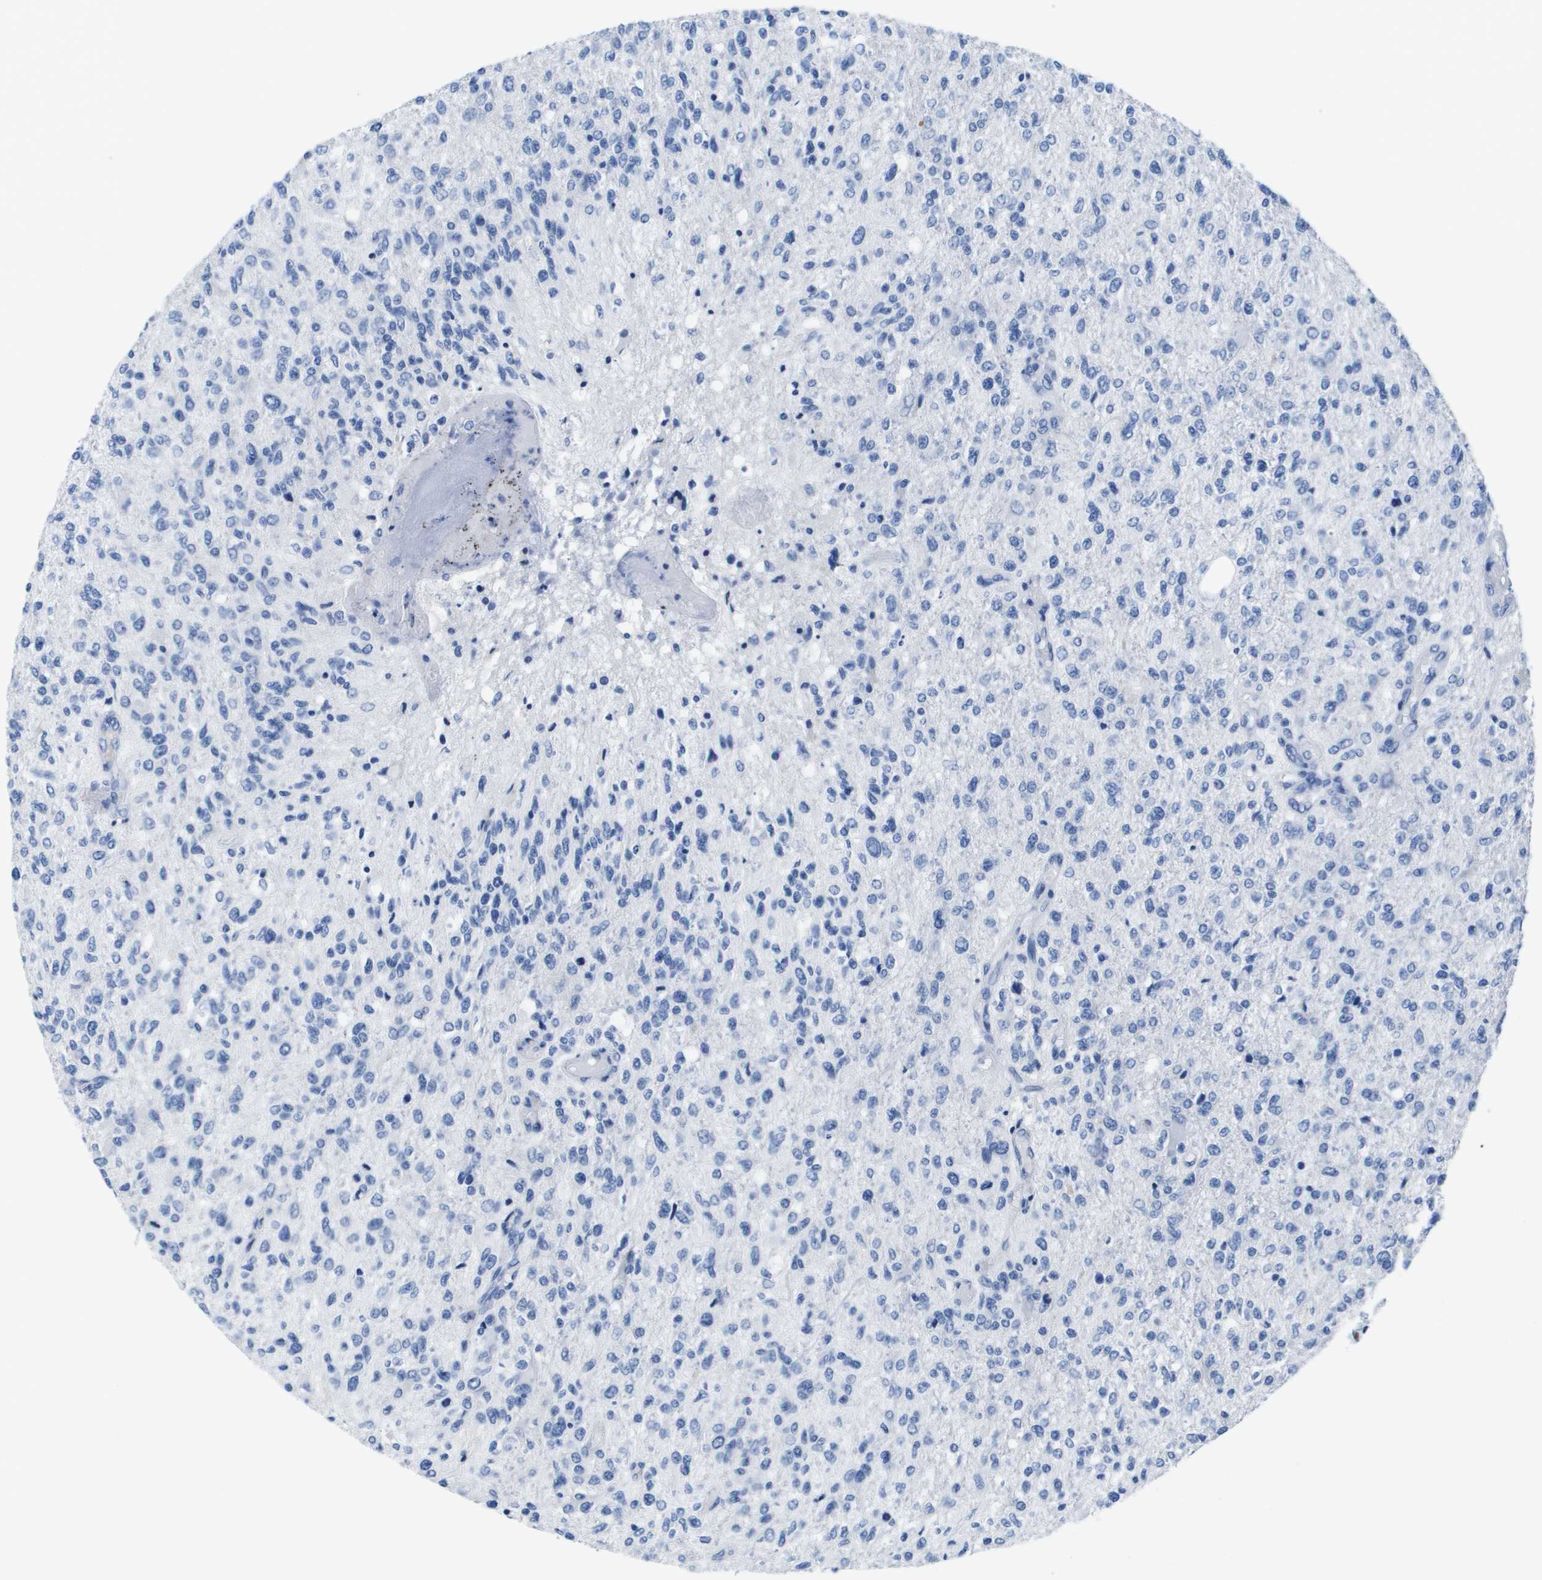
{"staining": {"intensity": "negative", "quantity": "none", "location": "none"}, "tissue": "glioma", "cell_type": "Tumor cells", "image_type": "cancer", "snomed": [{"axis": "morphology", "description": "Glioma, malignant, High grade"}, {"axis": "topography", "description": "Brain"}], "caption": "High-grade glioma (malignant) was stained to show a protein in brown. There is no significant staining in tumor cells.", "gene": "APOA1", "patient": {"sex": "female", "age": 58}}